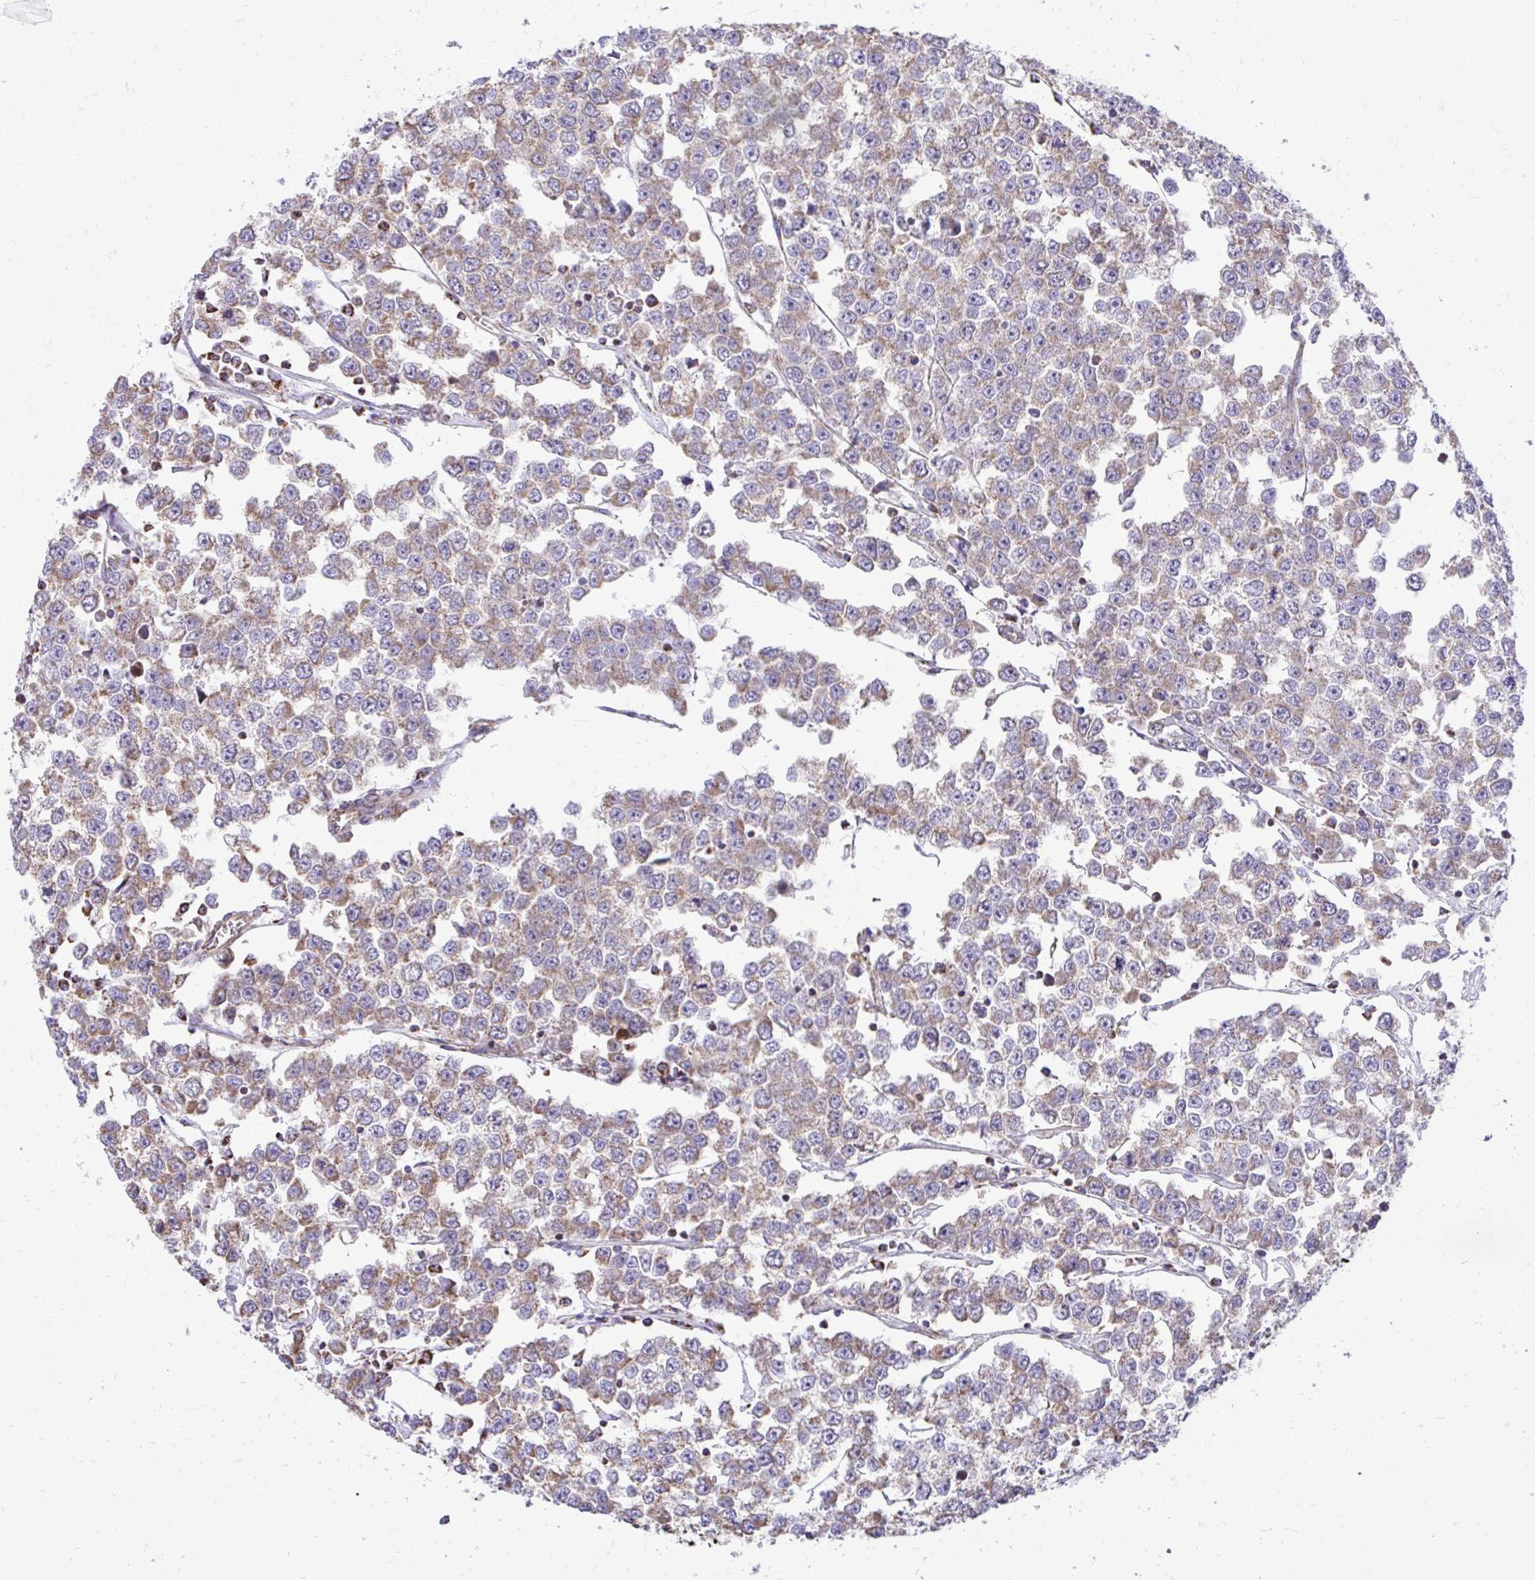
{"staining": {"intensity": "weak", "quantity": "25%-75%", "location": "cytoplasmic/membranous"}, "tissue": "testis cancer", "cell_type": "Tumor cells", "image_type": "cancer", "snomed": [{"axis": "morphology", "description": "Seminoma, NOS"}, {"axis": "morphology", "description": "Carcinoma, Embryonal, NOS"}, {"axis": "topography", "description": "Testis"}], "caption": "A micrograph of testis cancer (seminoma) stained for a protein demonstrates weak cytoplasmic/membranous brown staining in tumor cells.", "gene": "UBE2C", "patient": {"sex": "male", "age": 52}}